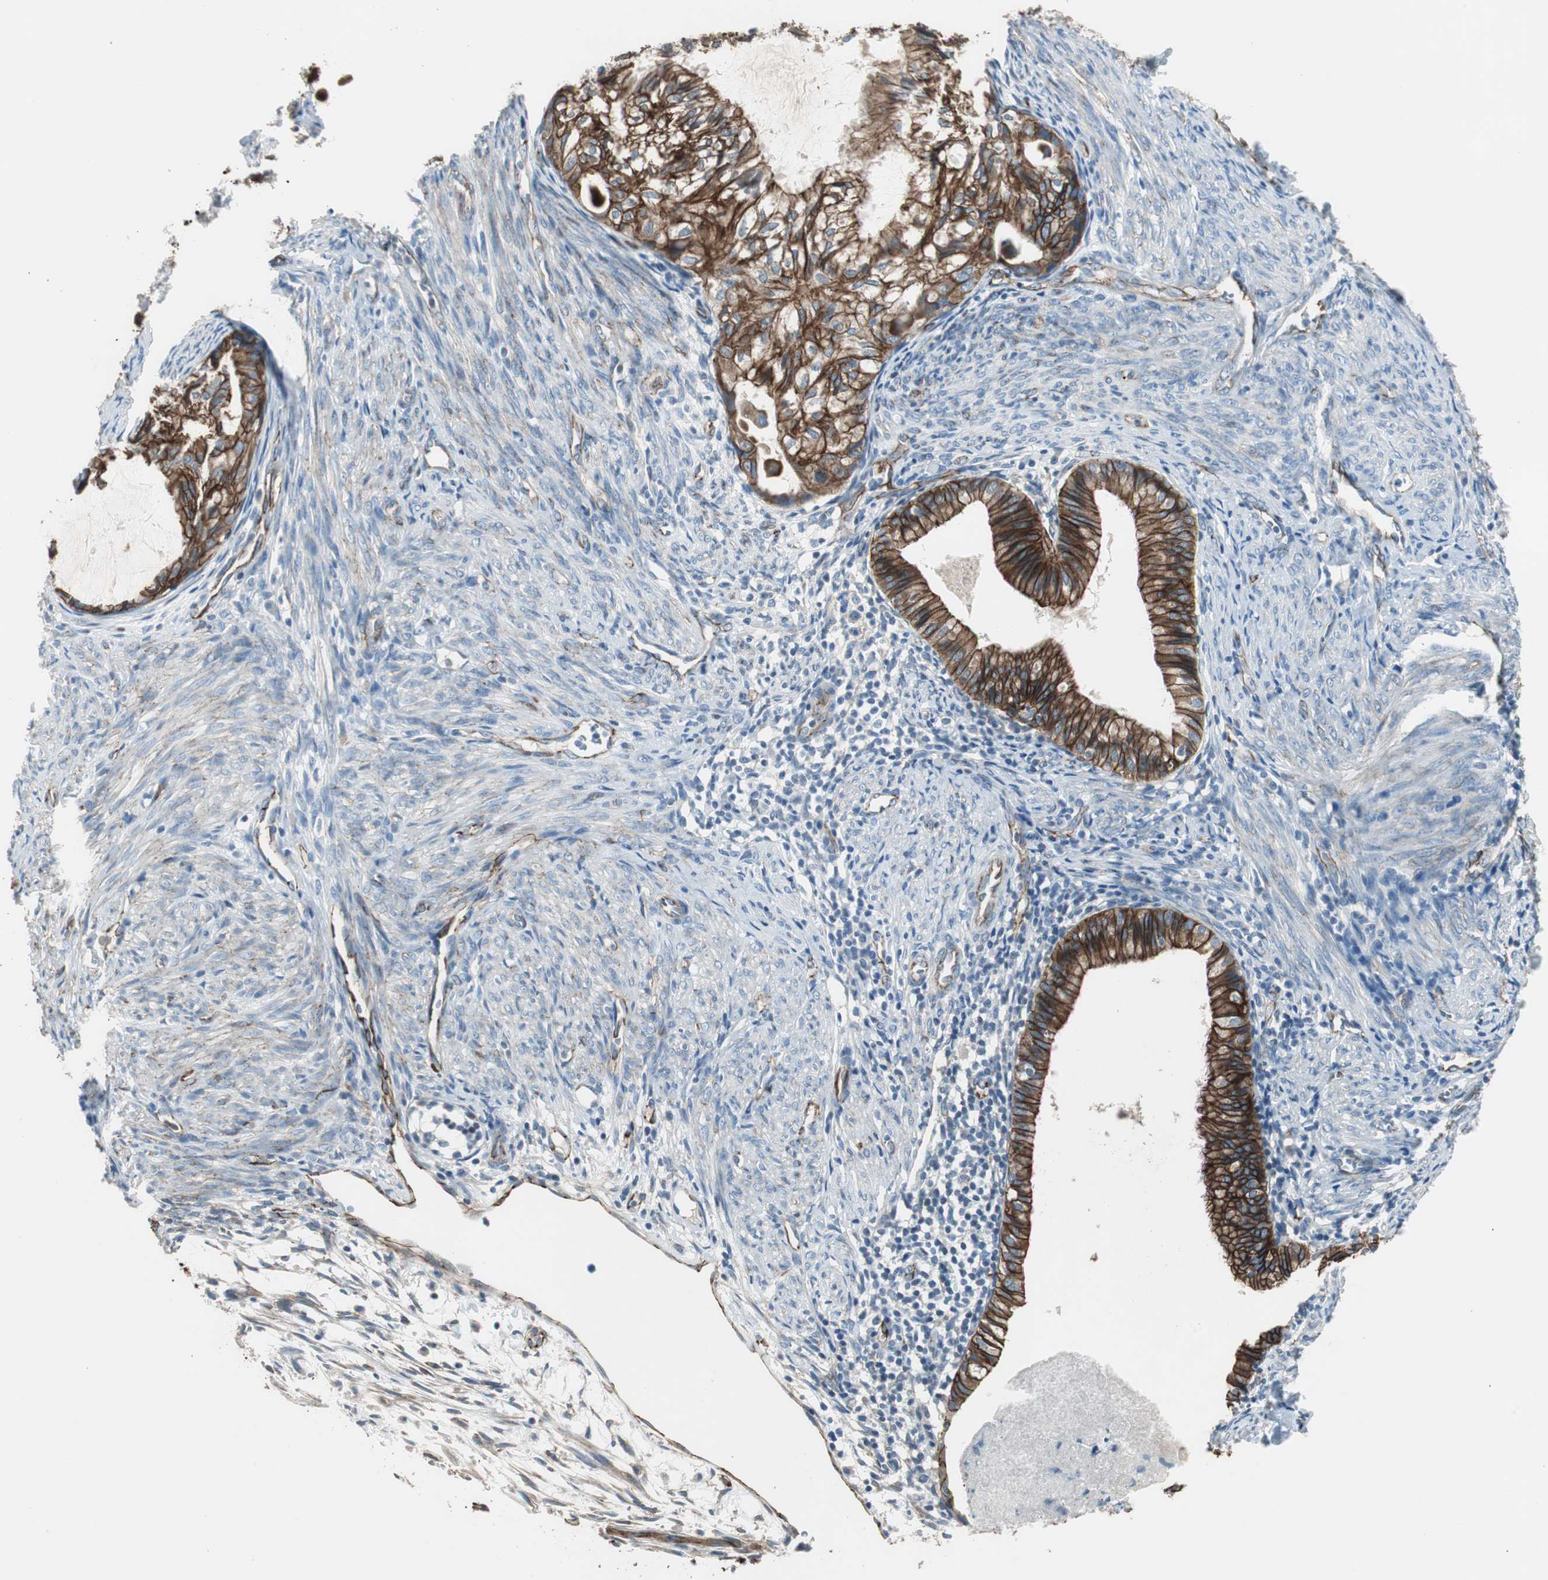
{"staining": {"intensity": "strong", "quantity": ">75%", "location": "cytoplasmic/membranous"}, "tissue": "cervical cancer", "cell_type": "Tumor cells", "image_type": "cancer", "snomed": [{"axis": "morphology", "description": "Normal tissue, NOS"}, {"axis": "morphology", "description": "Adenocarcinoma, NOS"}, {"axis": "topography", "description": "Cervix"}, {"axis": "topography", "description": "Endometrium"}], "caption": "A brown stain shows strong cytoplasmic/membranous expression of a protein in human cervical adenocarcinoma tumor cells.", "gene": "STXBP4", "patient": {"sex": "female", "age": 86}}